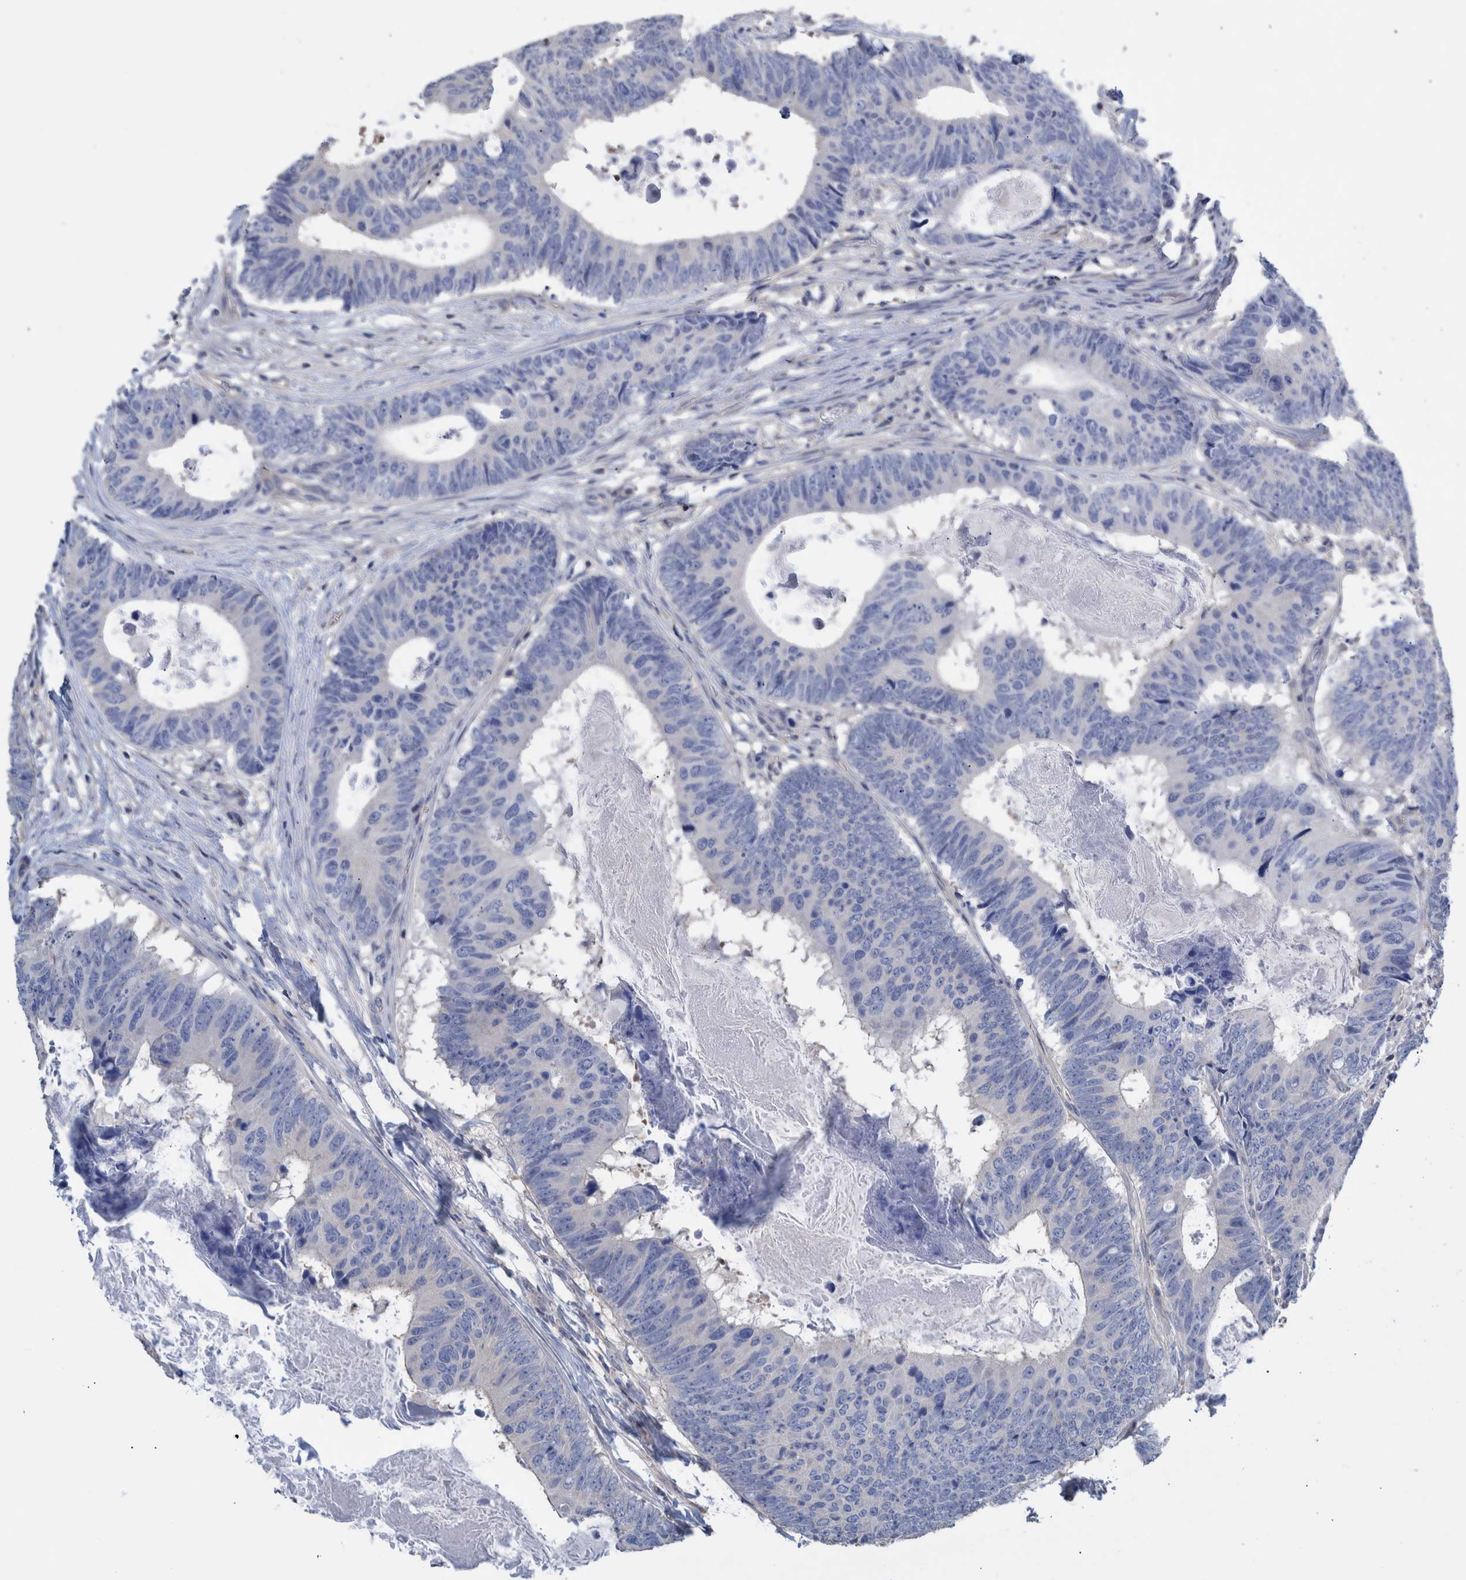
{"staining": {"intensity": "negative", "quantity": "none", "location": "none"}, "tissue": "colorectal cancer", "cell_type": "Tumor cells", "image_type": "cancer", "snomed": [{"axis": "morphology", "description": "Adenocarcinoma, NOS"}, {"axis": "topography", "description": "Colon"}], "caption": "High magnification brightfield microscopy of colorectal cancer stained with DAB (brown) and counterstained with hematoxylin (blue): tumor cells show no significant expression.", "gene": "PPP3CC", "patient": {"sex": "male", "age": 56}}